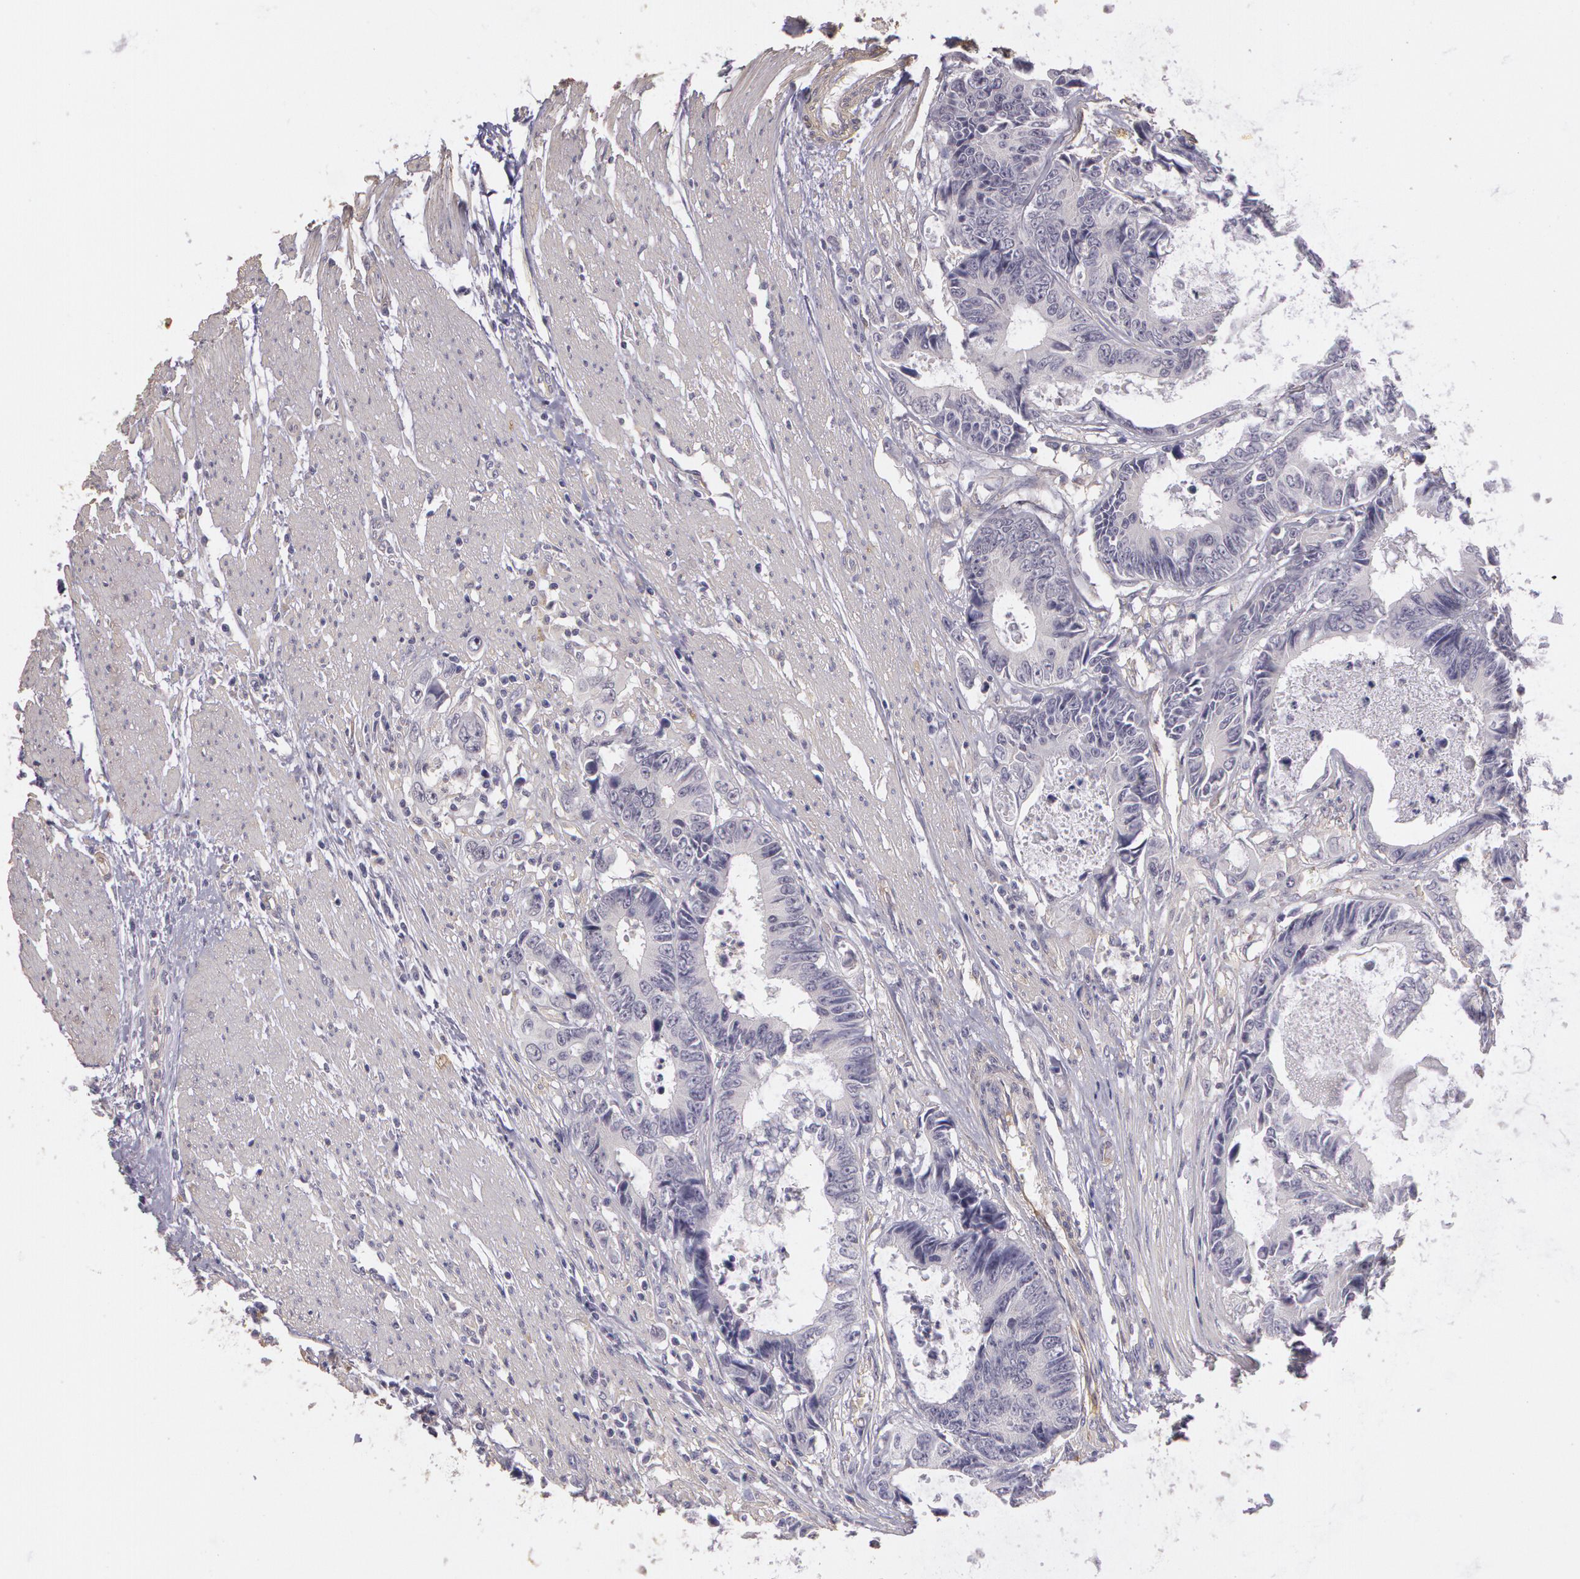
{"staining": {"intensity": "negative", "quantity": "none", "location": "none"}, "tissue": "colorectal cancer", "cell_type": "Tumor cells", "image_type": "cancer", "snomed": [{"axis": "morphology", "description": "Adenocarcinoma, NOS"}, {"axis": "topography", "description": "Rectum"}], "caption": "Tumor cells are negative for protein expression in human colorectal adenocarcinoma.", "gene": "G2E3", "patient": {"sex": "female", "age": 98}}